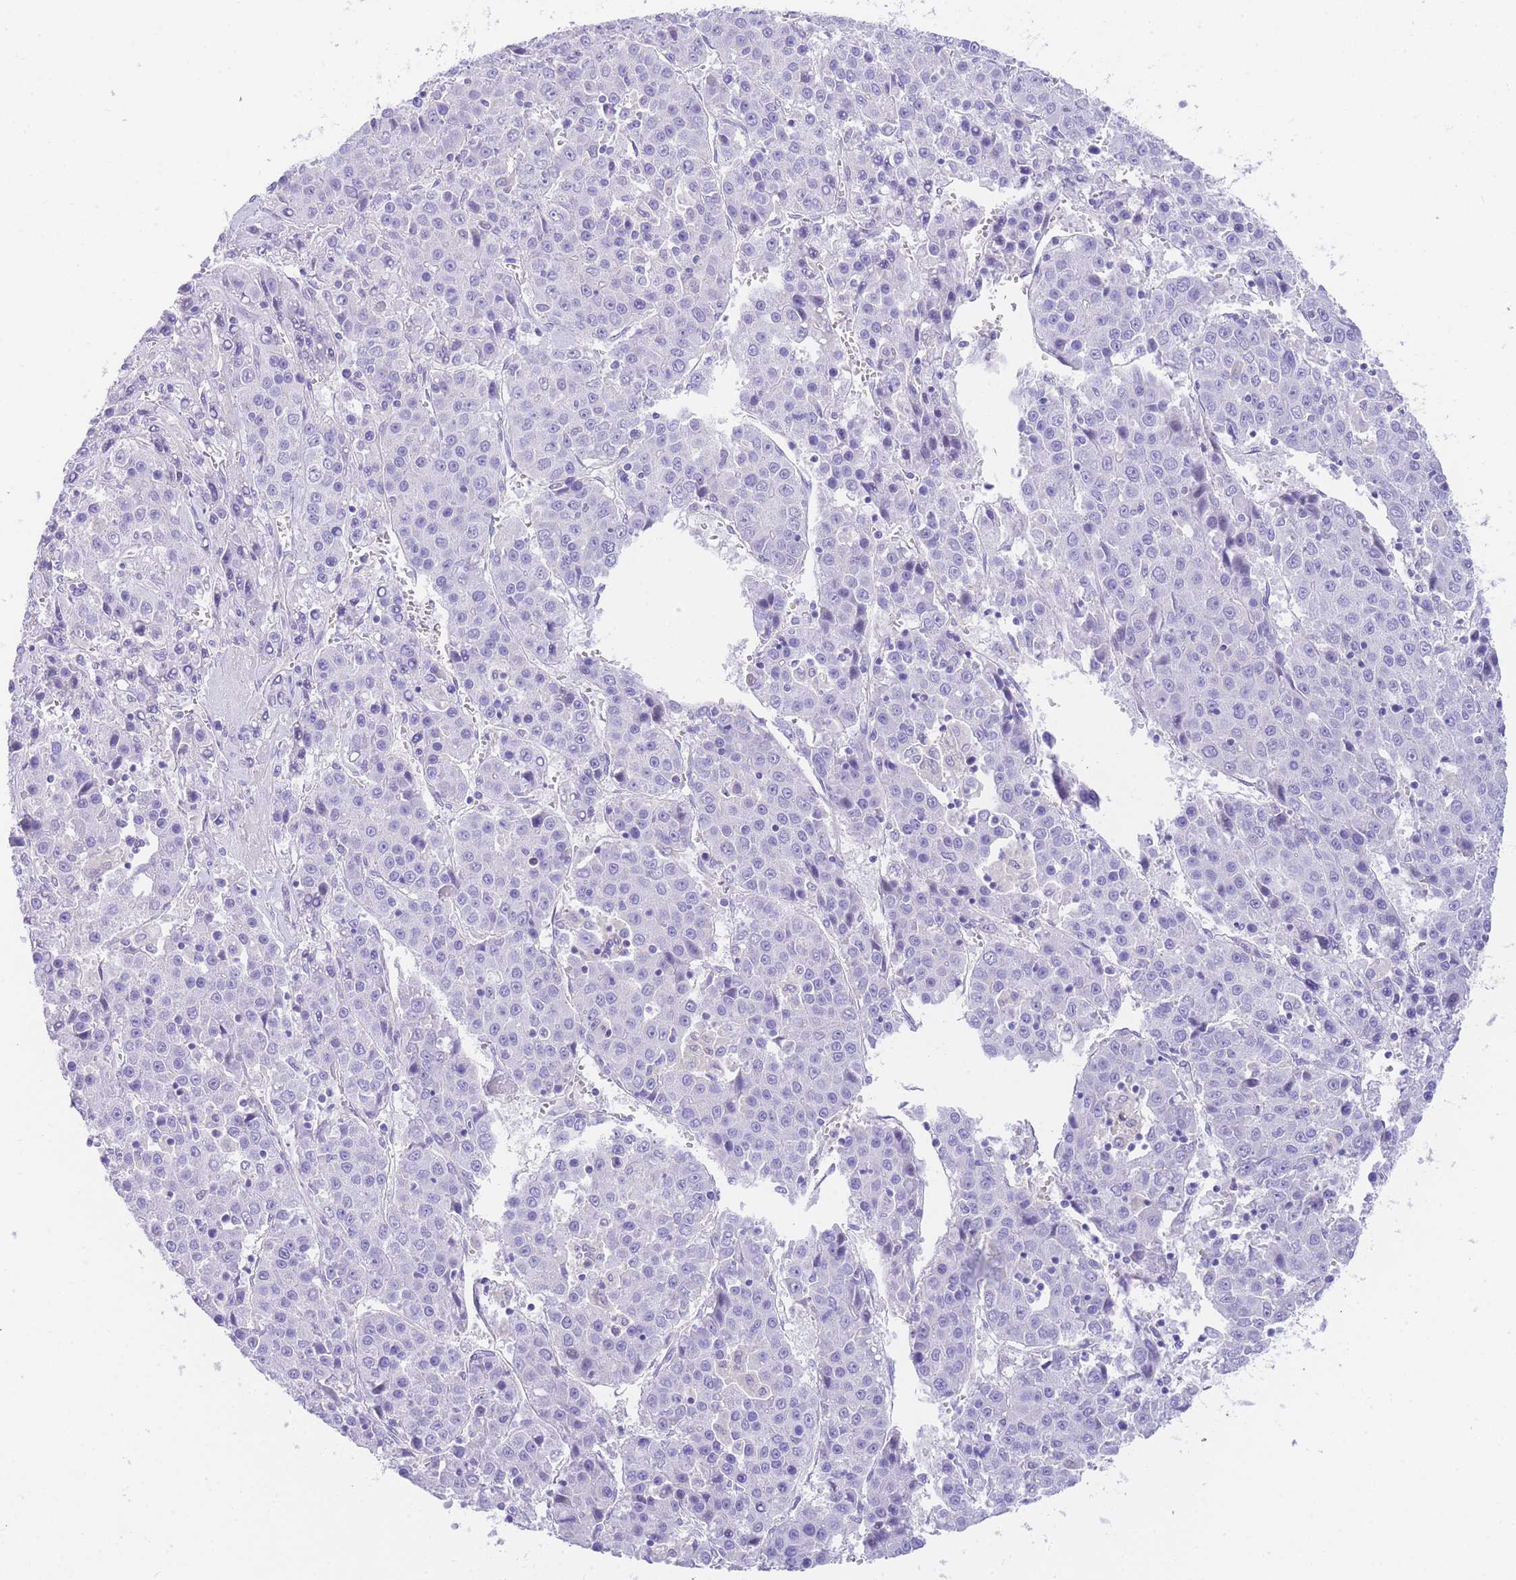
{"staining": {"intensity": "negative", "quantity": "none", "location": "none"}, "tissue": "liver cancer", "cell_type": "Tumor cells", "image_type": "cancer", "snomed": [{"axis": "morphology", "description": "Carcinoma, Hepatocellular, NOS"}, {"axis": "topography", "description": "Liver"}], "caption": "IHC image of human hepatocellular carcinoma (liver) stained for a protein (brown), which reveals no positivity in tumor cells.", "gene": "TIFAB", "patient": {"sex": "female", "age": 53}}